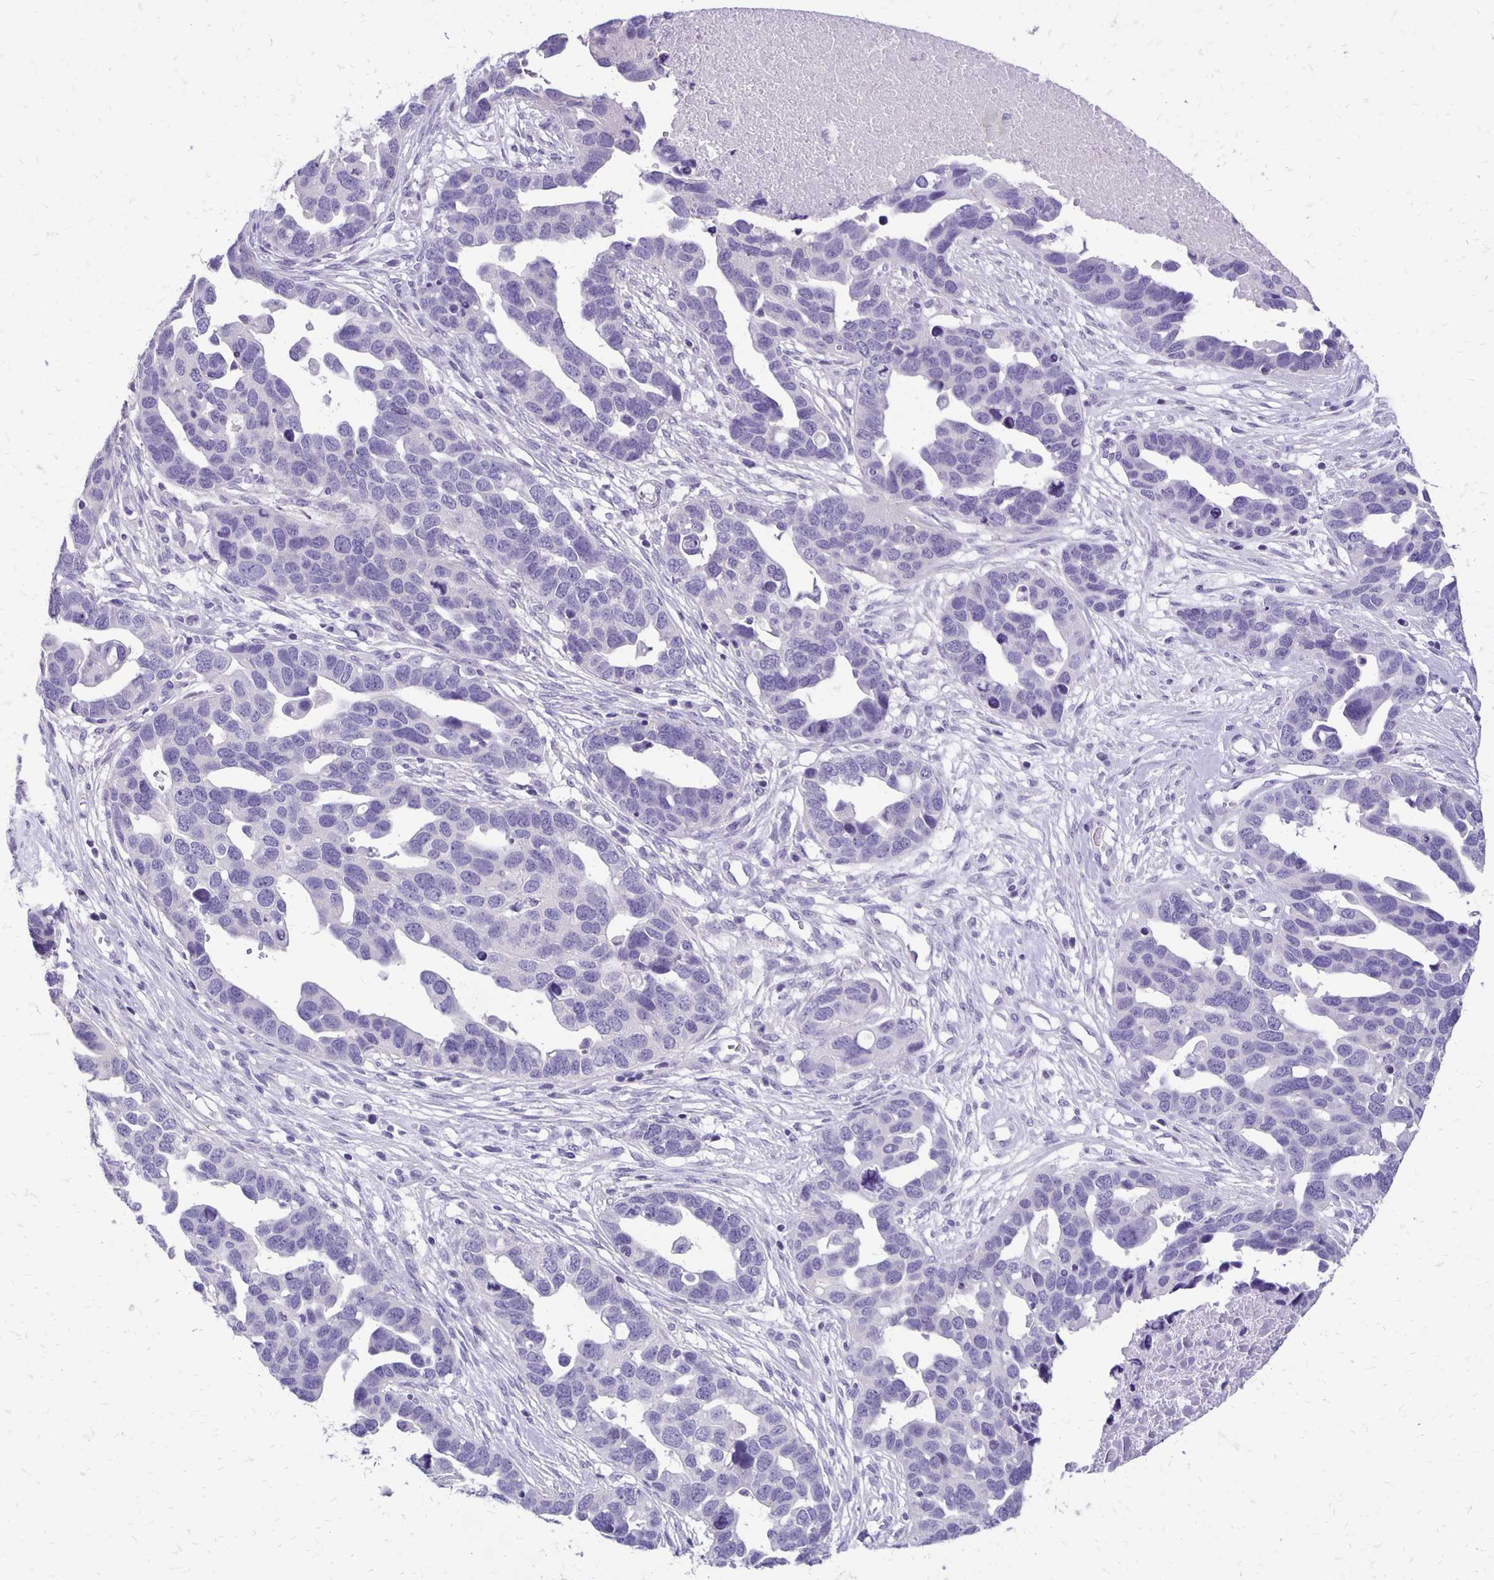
{"staining": {"intensity": "negative", "quantity": "none", "location": "none"}, "tissue": "ovarian cancer", "cell_type": "Tumor cells", "image_type": "cancer", "snomed": [{"axis": "morphology", "description": "Cystadenocarcinoma, serous, NOS"}, {"axis": "topography", "description": "Ovary"}], "caption": "The photomicrograph exhibits no significant staining in tumor cells of serous cystadenocarcinoma (ovarian).", "gene": "ANKRD45", "patient": {"sex": "female", "age": 54}}